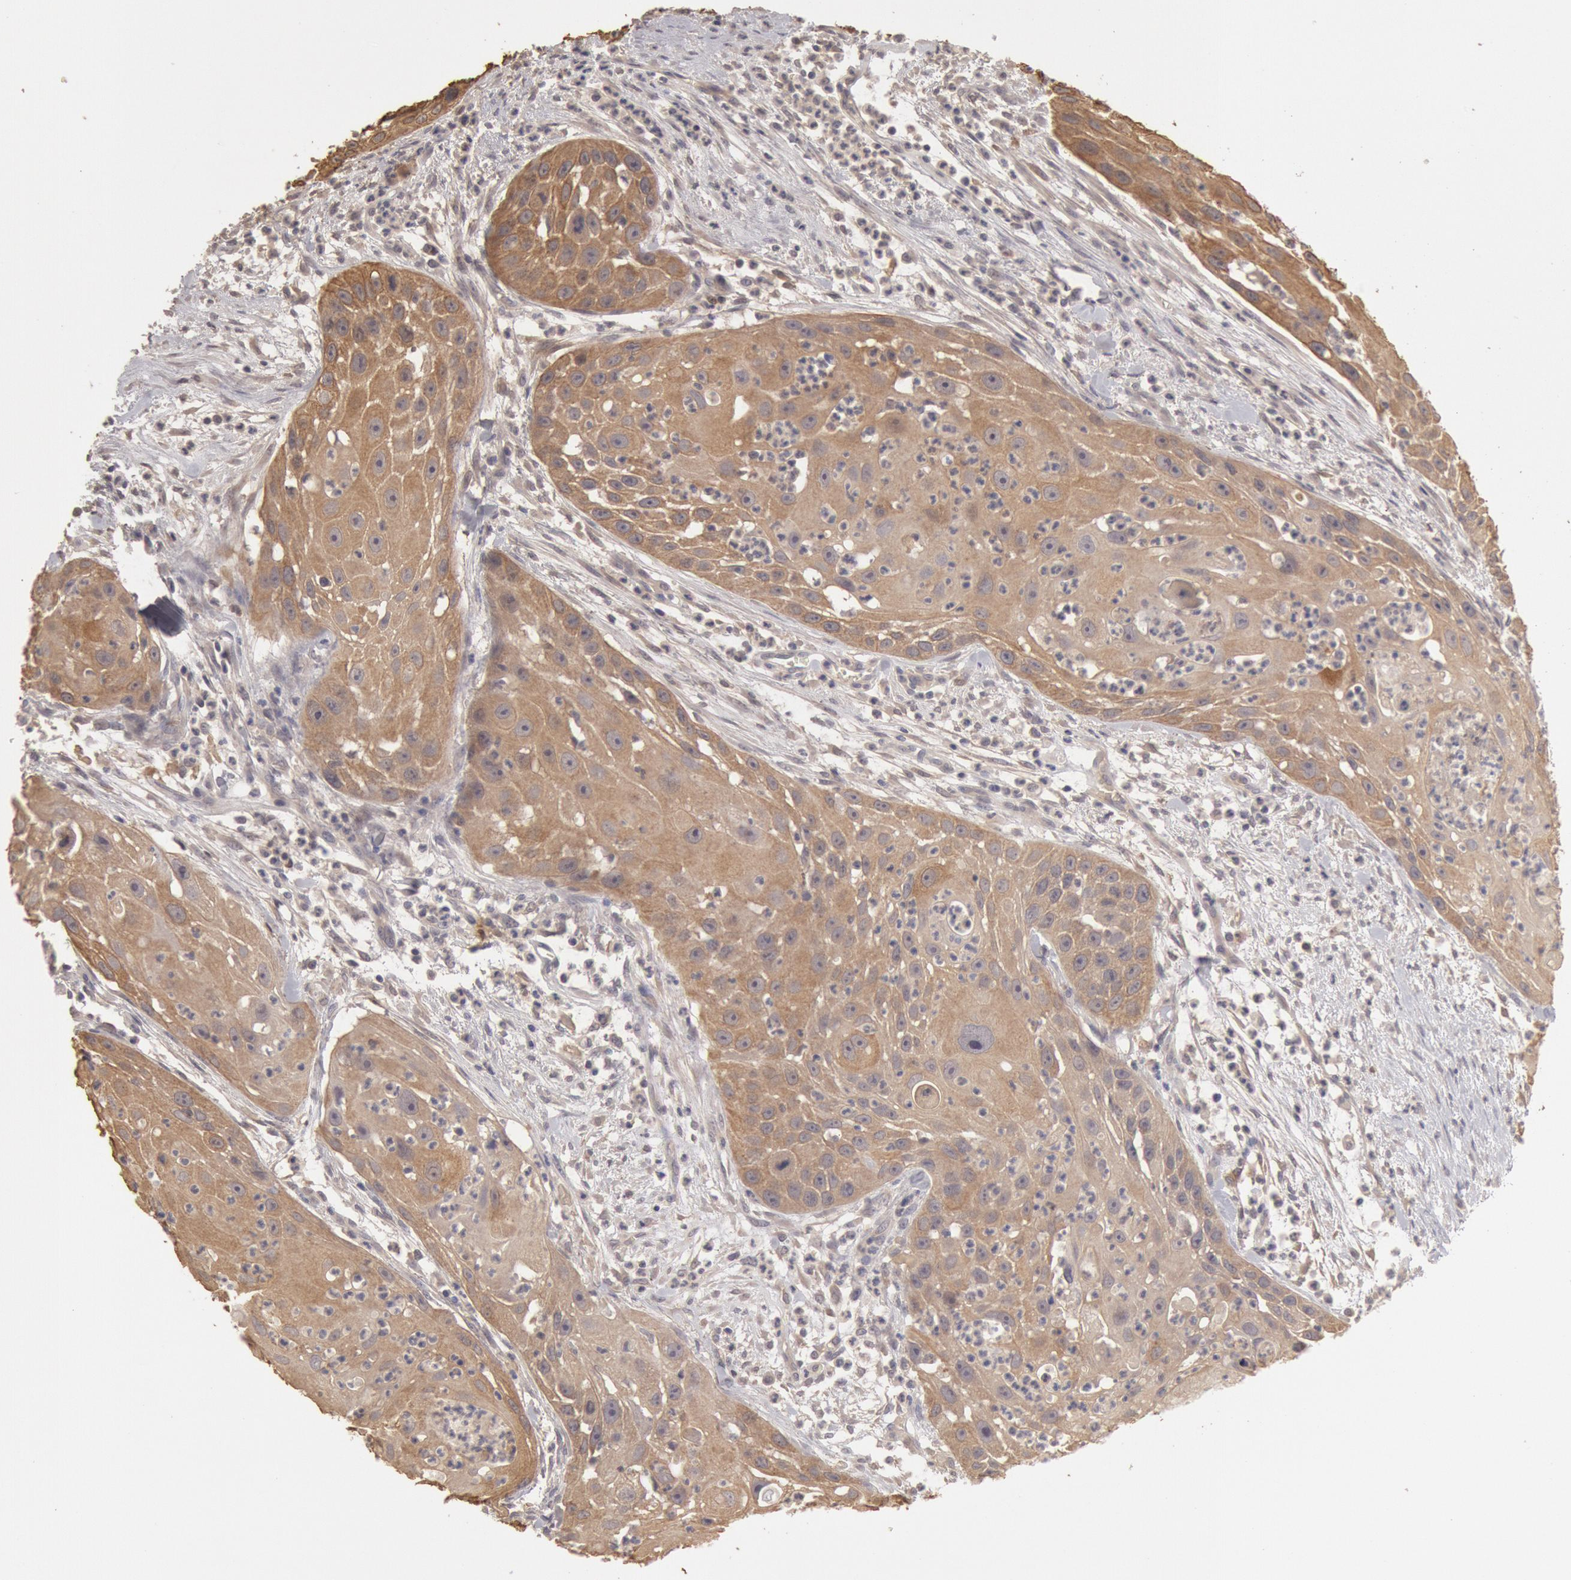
{"staining": {"intensity": "moderate", "quantity": ">75%", "location": "cytoplasmic/membranous"}, "tissue": "head and neck cancer", "cell_type": "Tumor cells", "image_type": "cancer", "snomed": [{"axis": "morphology", "description": "Squamous cell carcinoma, NOS"}, {"axis": "topography", "description": "Head-Neck"}], "caption": "Head and neck cancer was stained to show a protein in brown. There is medium levels of moderate cytoplasmic/membranous expression in approximately >75% of tumor cells.", "gene": "ZFP36L1", "patient": {"sex": "male", "age": 64}}